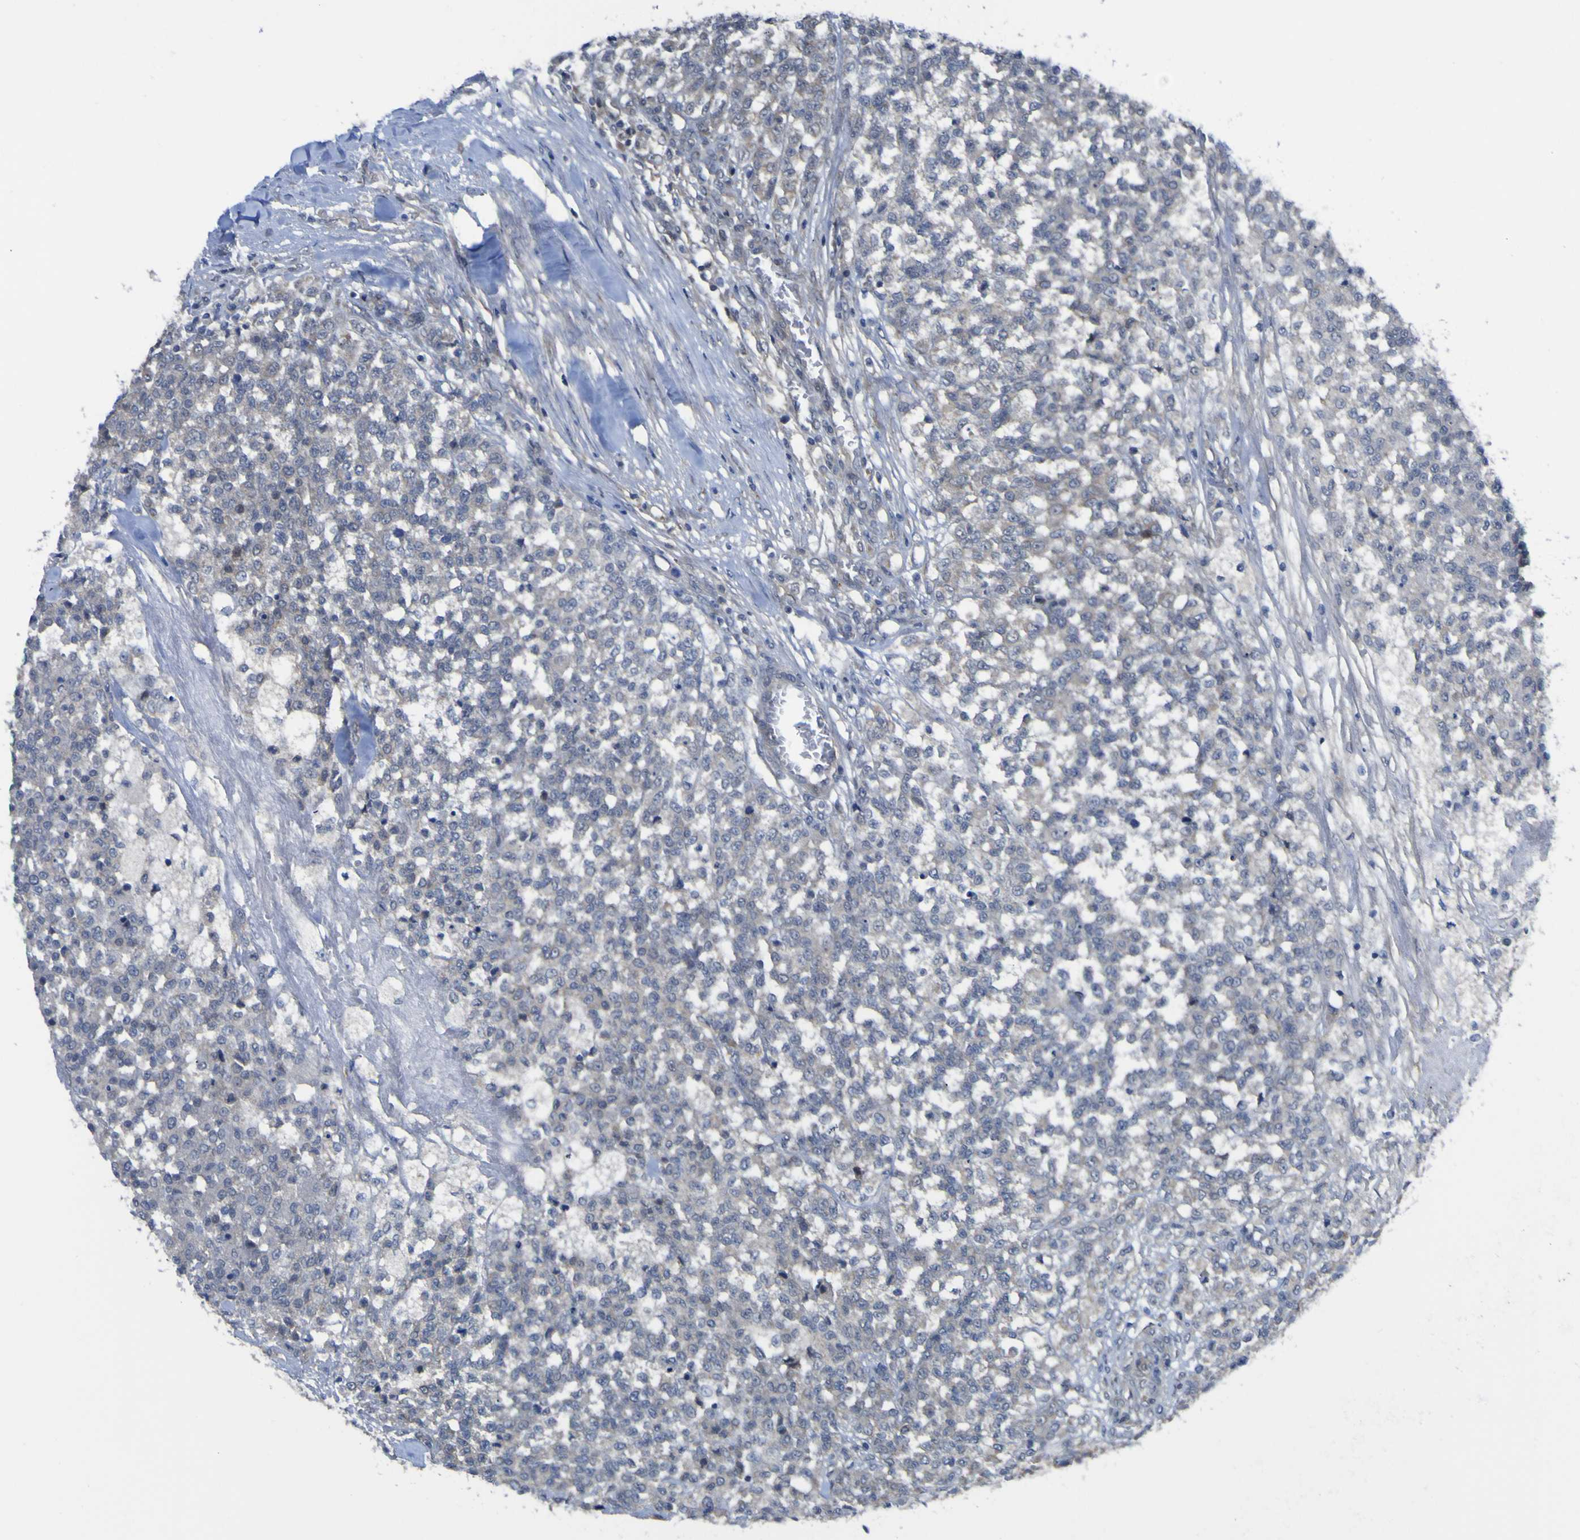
{"staining": {"intensity": "negative", "quantity": "none", "location": "none"}, "tissue": "testis cancer", "cell_type": "Tumor cells", "image_type": "cancer", "snomed": [{"axis": "morphology", "description": "Seminoma, NOS"}, {"axis": "topography", "description": "Testis"}], "caption": "Histopathology image shows no protein expression in tumor cells of seminoma (testis) tissue.", "gene": "TNFRSF11A", "patient": {"sex": "male", "age": 59}}